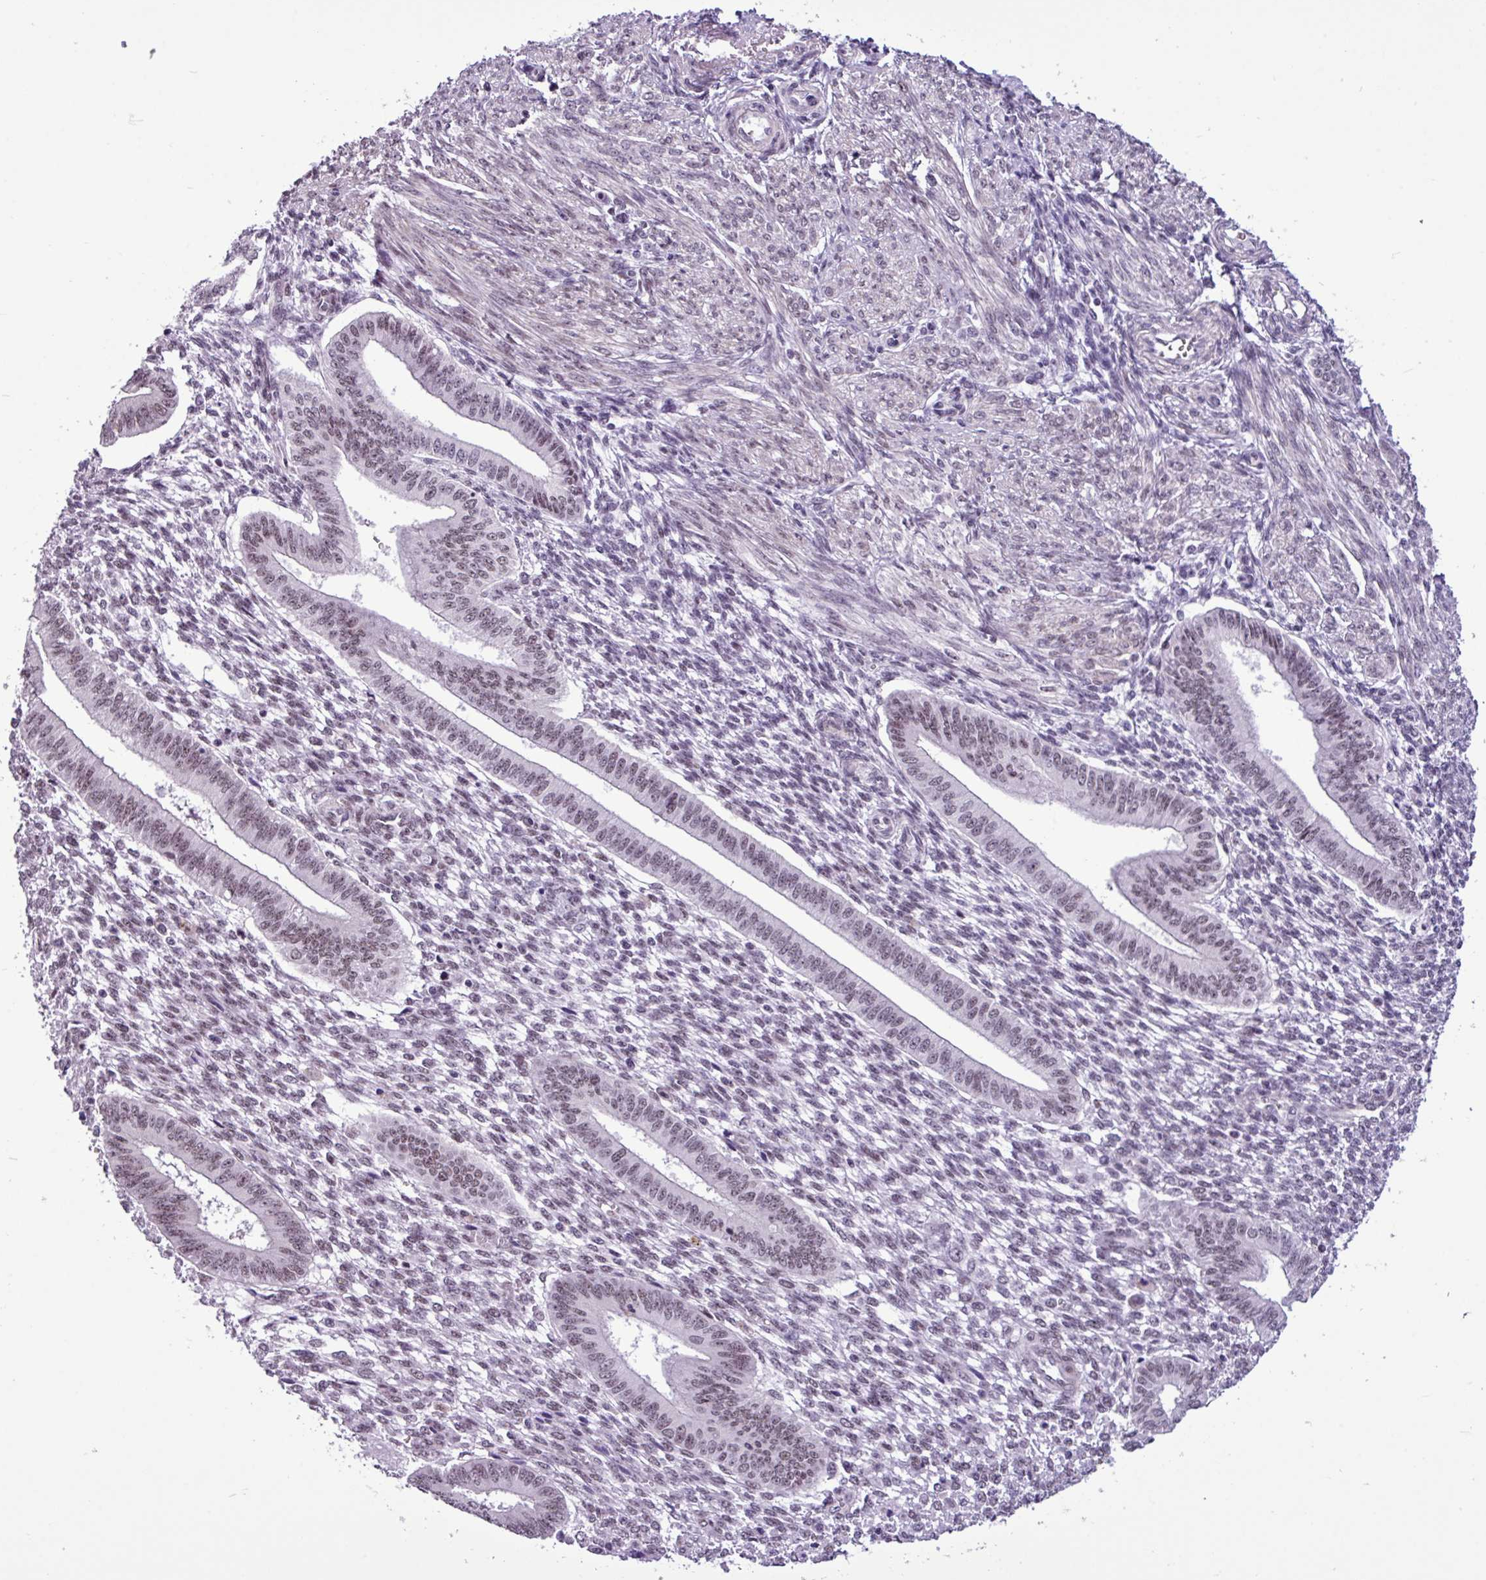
{"staining": {"intensity": "weak", "quantity": "<25%", "location": "nuclear"}, "tissue": "endometrium", "cell_type": "Cells in endometrial stroma", "image_type": "normal", "snomed": [{"axis": "morphology", "description": "Normal tissue, NOS"}, {"axis": "topography", "description": "Endometrium"}], "caption": "Image shows no protein expression in cells in endometrial stroma of unremarkable endometrium.", "gene": "UTP18", "patient": {"sex": "female", "age": 36}}